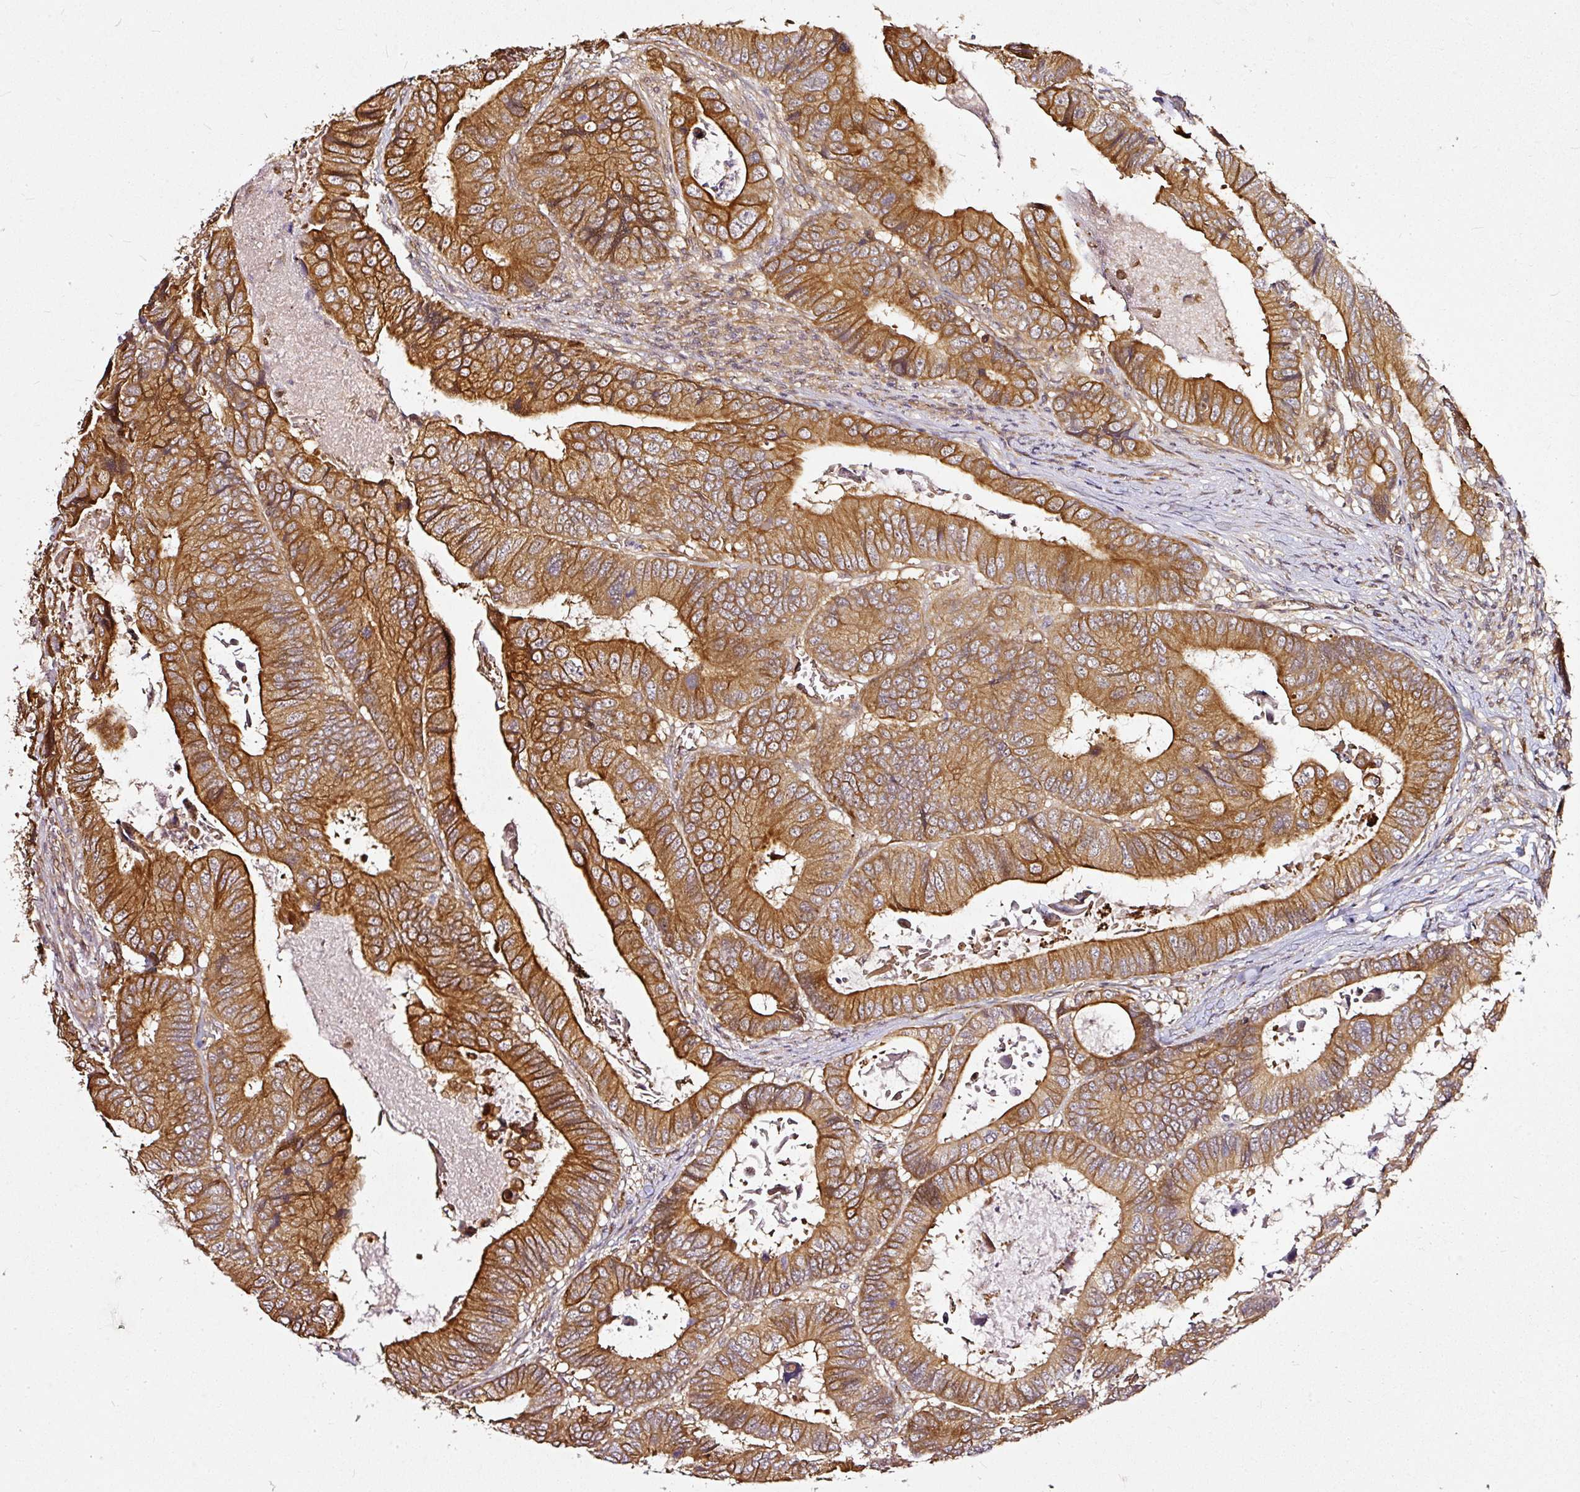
{"staining": {"intensity": "strong", "quantity": ">75%", "location": "cytoplasmic/membranous"}, "tissue": "colorectal cancer", "cell_type": "Tumor cells", "image_type": "cancer", "snomed": [{"axis": "morphology", "description": "Adenocarcinoma, NOS"}, {"axis": "topography", "description": "Colon"}], "caption": "Protein positivity by immunohistochemistry shows strong cytoplasmic/membranous expression in about >75% of tumor cells in colorectal cancer (adenocarcinoma). (DAB IHC, brown staining for protein, blue staining for nuclei).", "gene": "MIF4GD", "patient": {"sex": "male", "age": 85}}